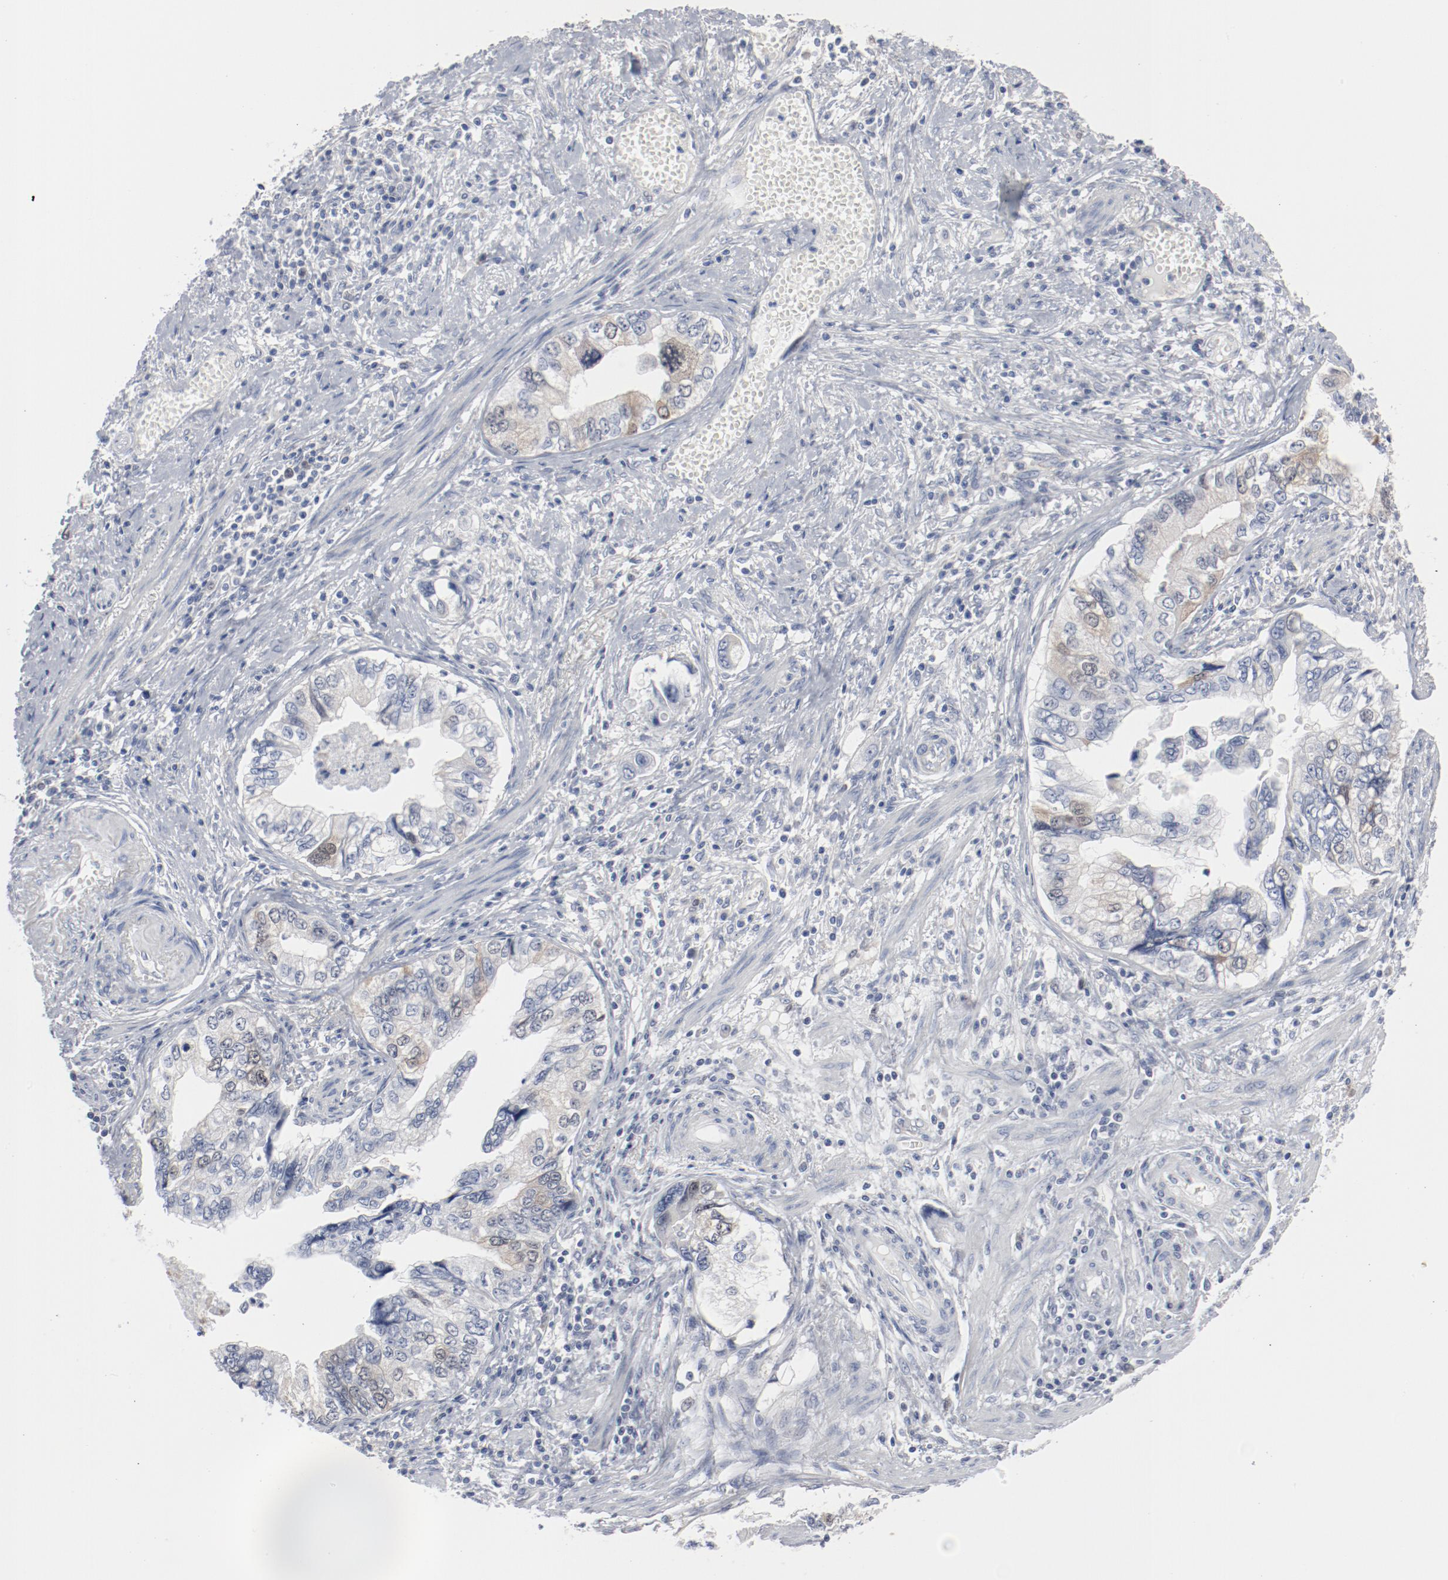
{"staining": {"intensity": "weak", "quantity": "<25%", "location": "cytoplasmic/membranous,nuclear"}, "tissue": "stomach cancer", "cell_type": "Tumor cells", "image_type": "cancer", "snomed": [{"axis": "morphology", "description": "Adenocarcinoma, NOS"}, {"axis": "topography", "description": "Pancreas"}, {"axis": "topography", "description": "Stomach, upper"}], "caption": "Tumor cells show no significant protein positivity in stomach cancer (adenocarcinoma).", "gene": "CDK1", "patient": {"sex": "male", "age": 77}}